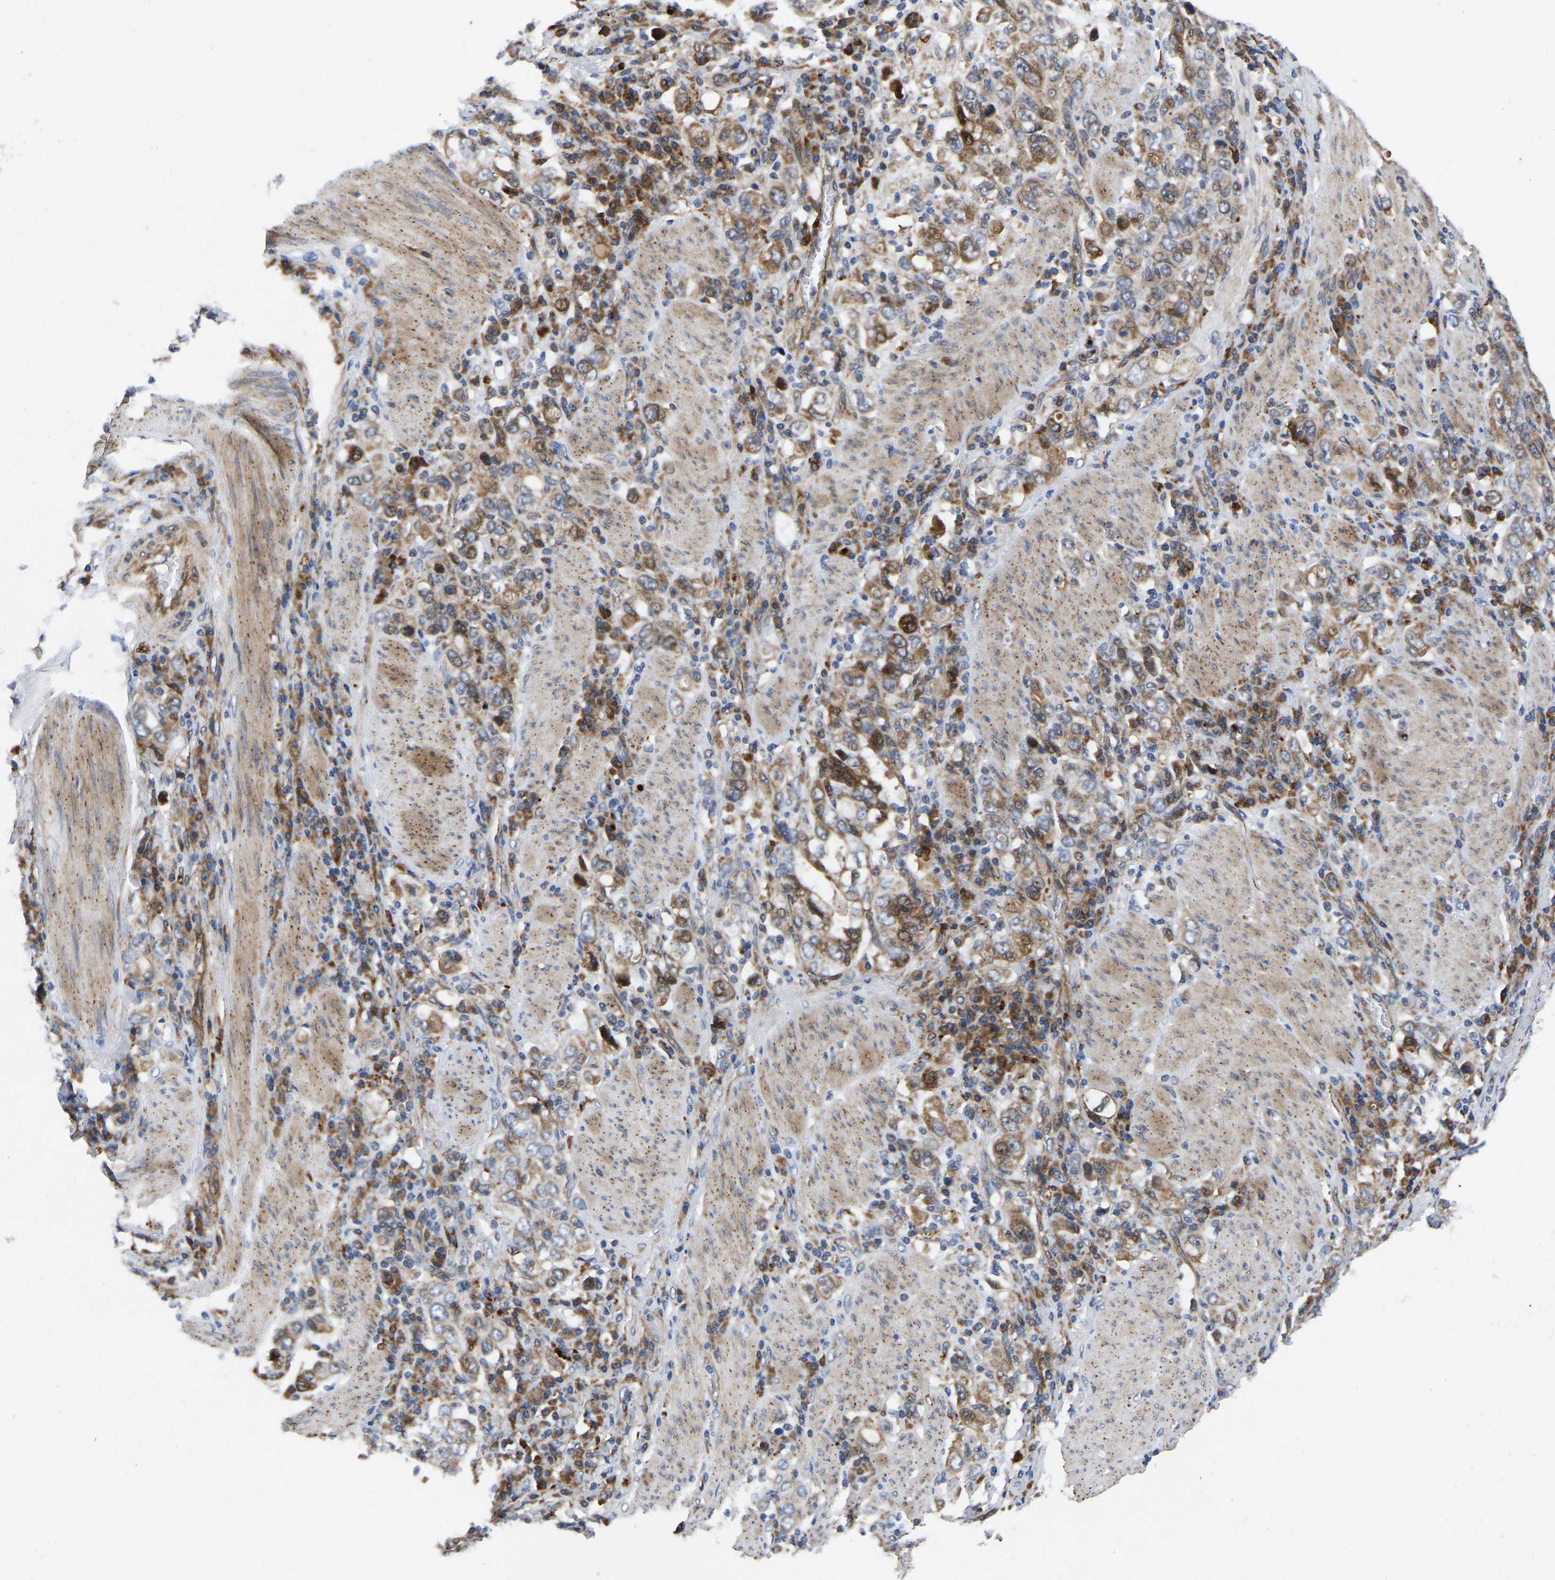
{"staining": {"intensity": "moderate", "quantity": ">75%", "location": "cytoplasmic/membranous"}, "tissue": "stomach cancer", "cell_type": "Tumor cells", "image_type": "cancer", "snomed": [{"axis": "morphology", "description": "Adenocarcinoma, NOS"}, {"axis": "topography", "description": "Stomach, upper"}], "caption": "The photomicrograph displays a brown stain indicating the presence of a protein in the cytoplasmic/membranous of tumor cells in adenocarcinoma (stomach).", "gene": "TMEM38B", "patient": {"sex": "male", "age": 62}}